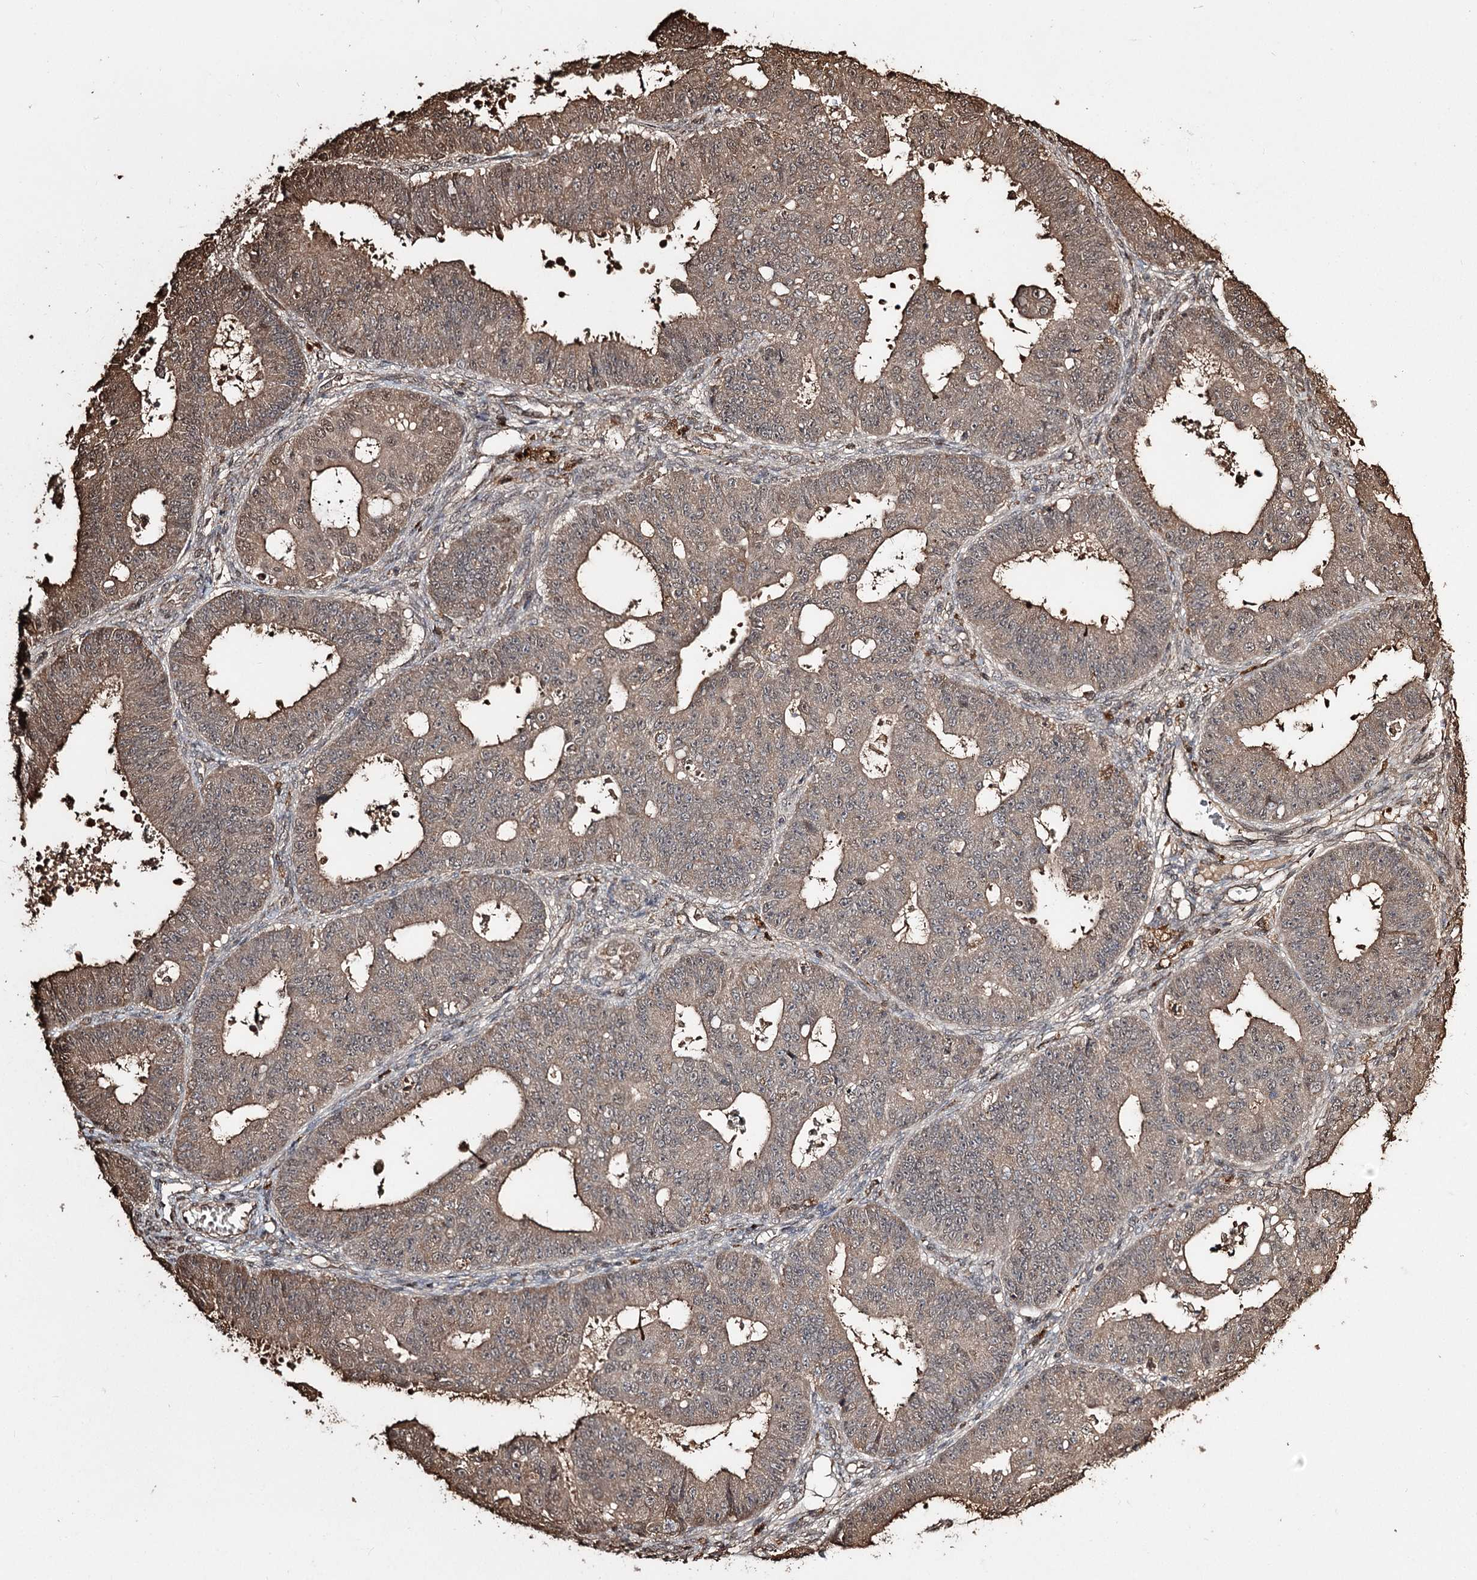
{"staining": {"intensity": "moderate", "quantity": ">75%", "location": "cytoplasmic/membranous"}, "tissue": "ovarian cancer", "cell_type": "Tumor cells", "image_type": "cancer", "snomed": [{"axis": "morphology", "description": "Carcinoma, endometroid"}, {"axis": "topography", "description": "Appendix"}, {"axis": "topography", "description": "Ovary"}], "caption": "Tumor cells reveal medium levels of moderate cytoplasmic/membranous expression in about >75% of cells in ovarian cancer. (DAB IHC, brown staining for protein, blue staining for nuclei).", "gene": "PLCH1", "patient": {"sex": "female", "age": 42}}